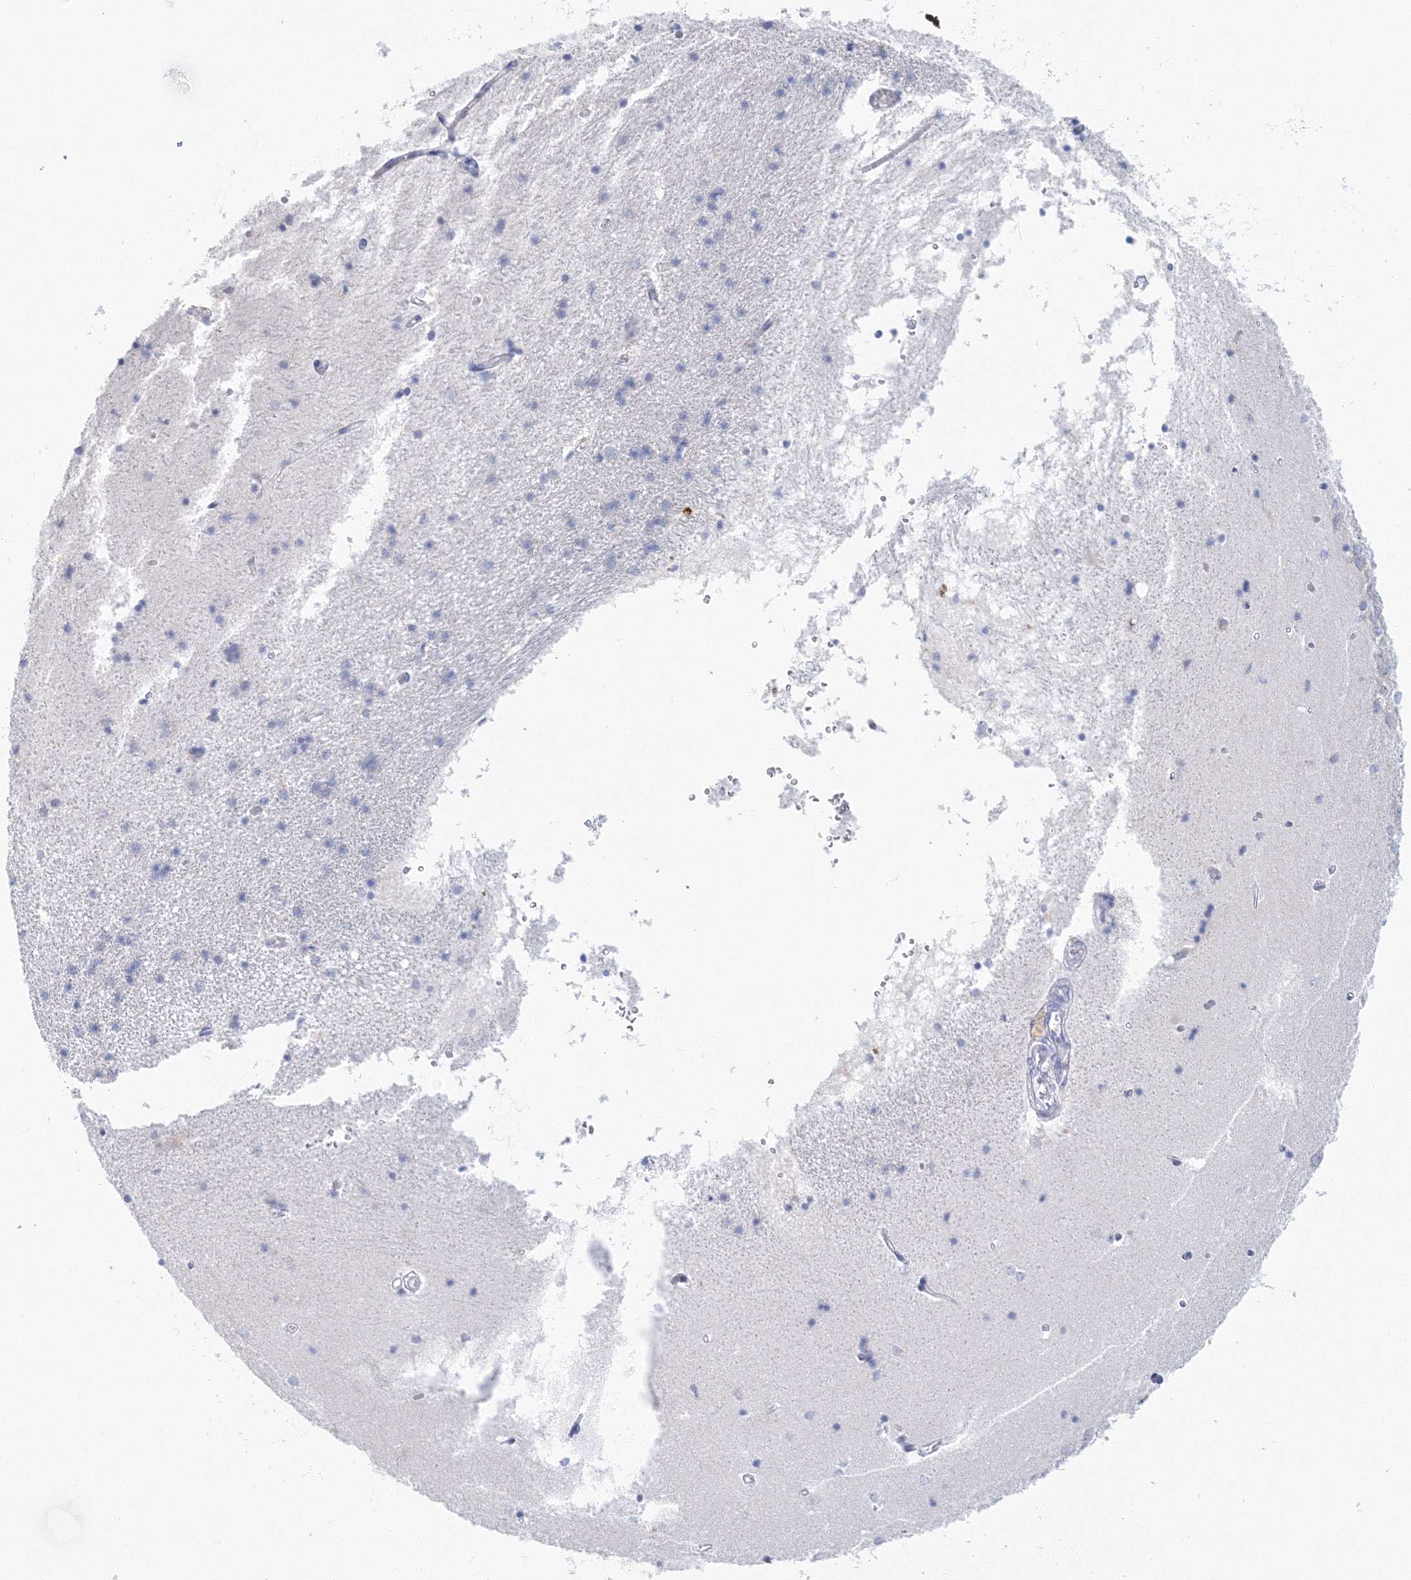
{"staining": {"intensity": "negative", "quantity": "none", "location": "none"}, "tissue": "hippocampus", "cell_type": "Glial cells", "image_type": "normal", "snomed": [{"axis": "morphology", "description": "Normal tissue, NOS"}, {"axis": "topography", "description": "Hippocampus"}], "caption": "DAB immunohistochemical staining of normal hippocampus shows no significant expression in glial cells.", "gene": "VSIG1", "patient": {"sex": "male", "age": 45}}